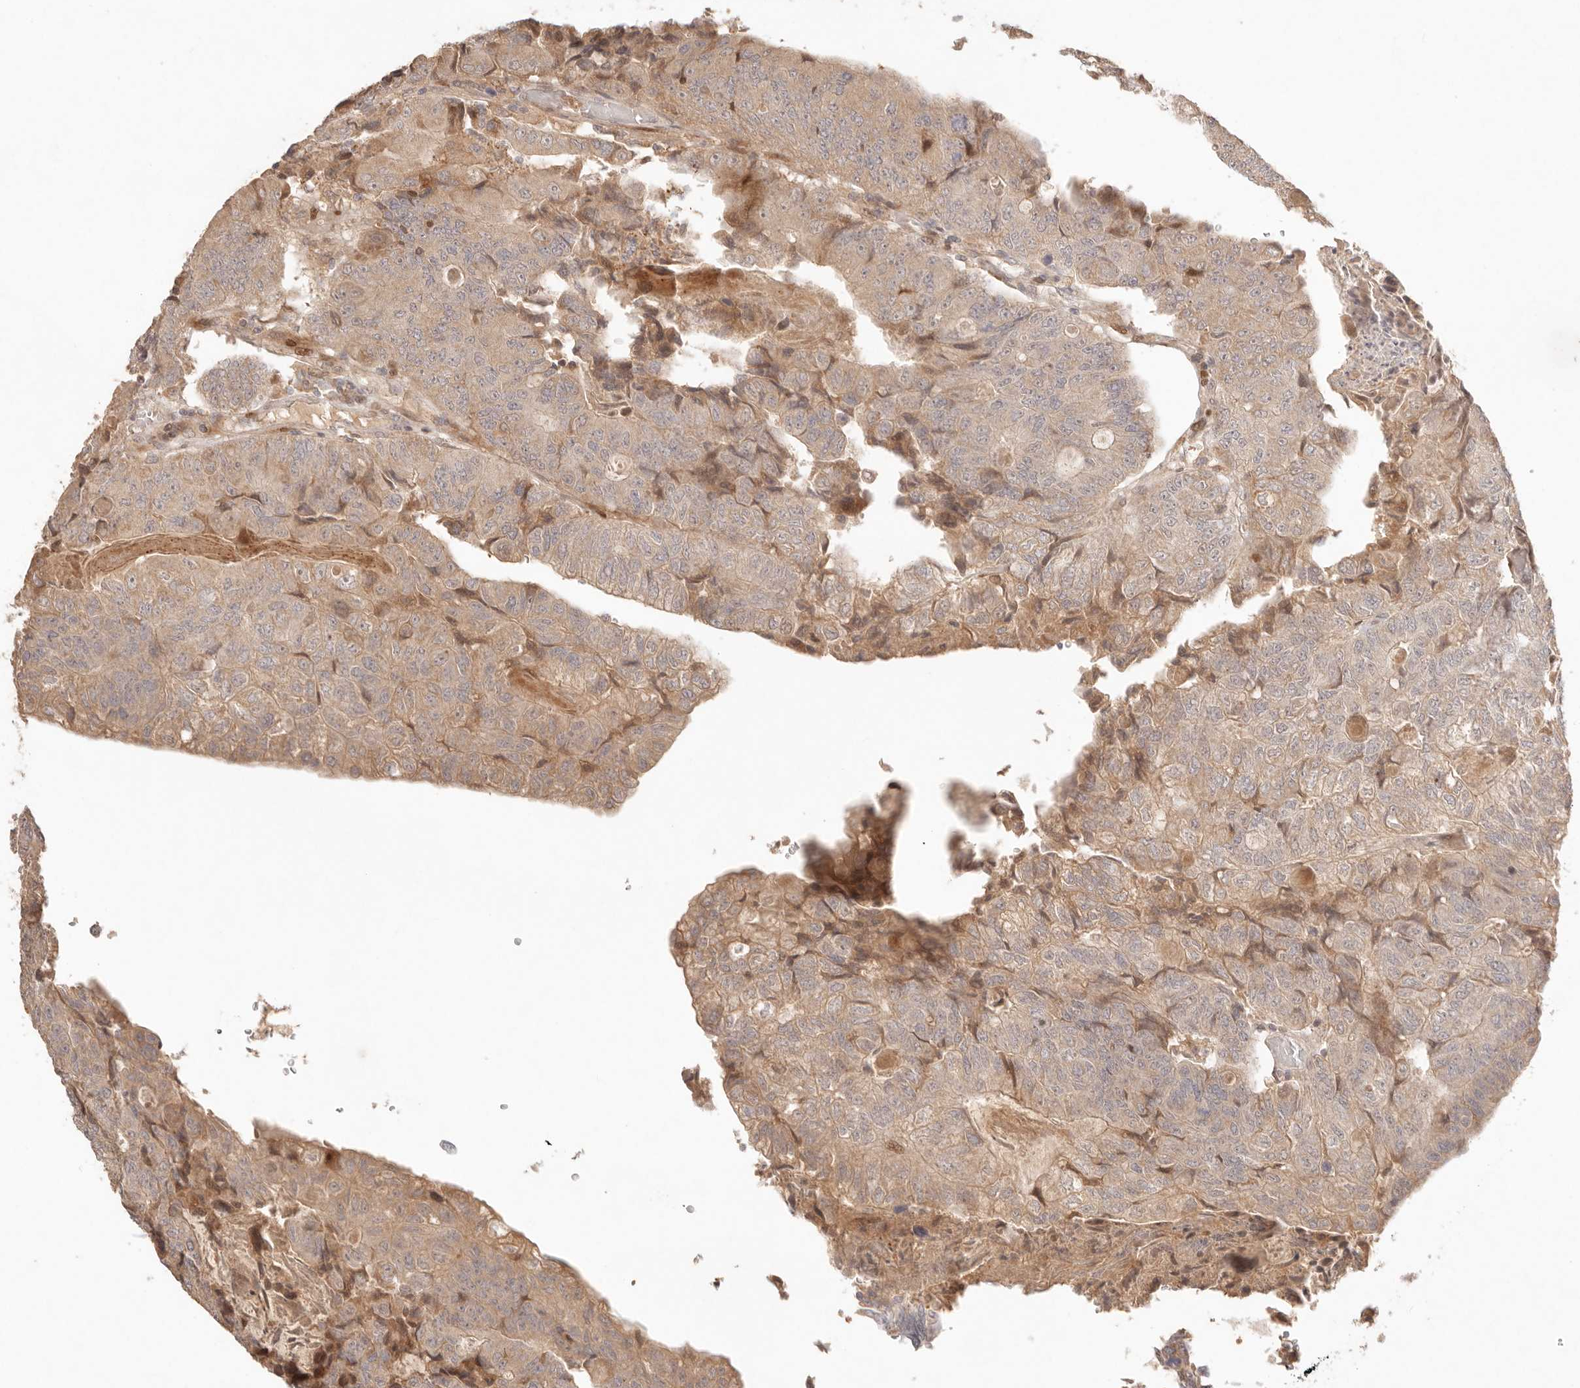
{"staining": {"intensity": "moderate", "quantity": ">75%", "location": "cytoplasmic/membranous"}, "tissue": "colorectal cancer", "cell_type": "Tumor cells", "image_type": "cancer", "snomed": [{"axis": "morphology", "description": "Adenocarcinoma, NOS"}, {"axis": "topography", "description": "Colon"}], "caption": "A medium amount of moderate cytoplasmic/membranous staining is seen in approximately >75% of tumor cells in colorectal adenocarcinoma tissue.", "gene": "PHLDA3", "patient": {"sex": "female", "age": 67}}